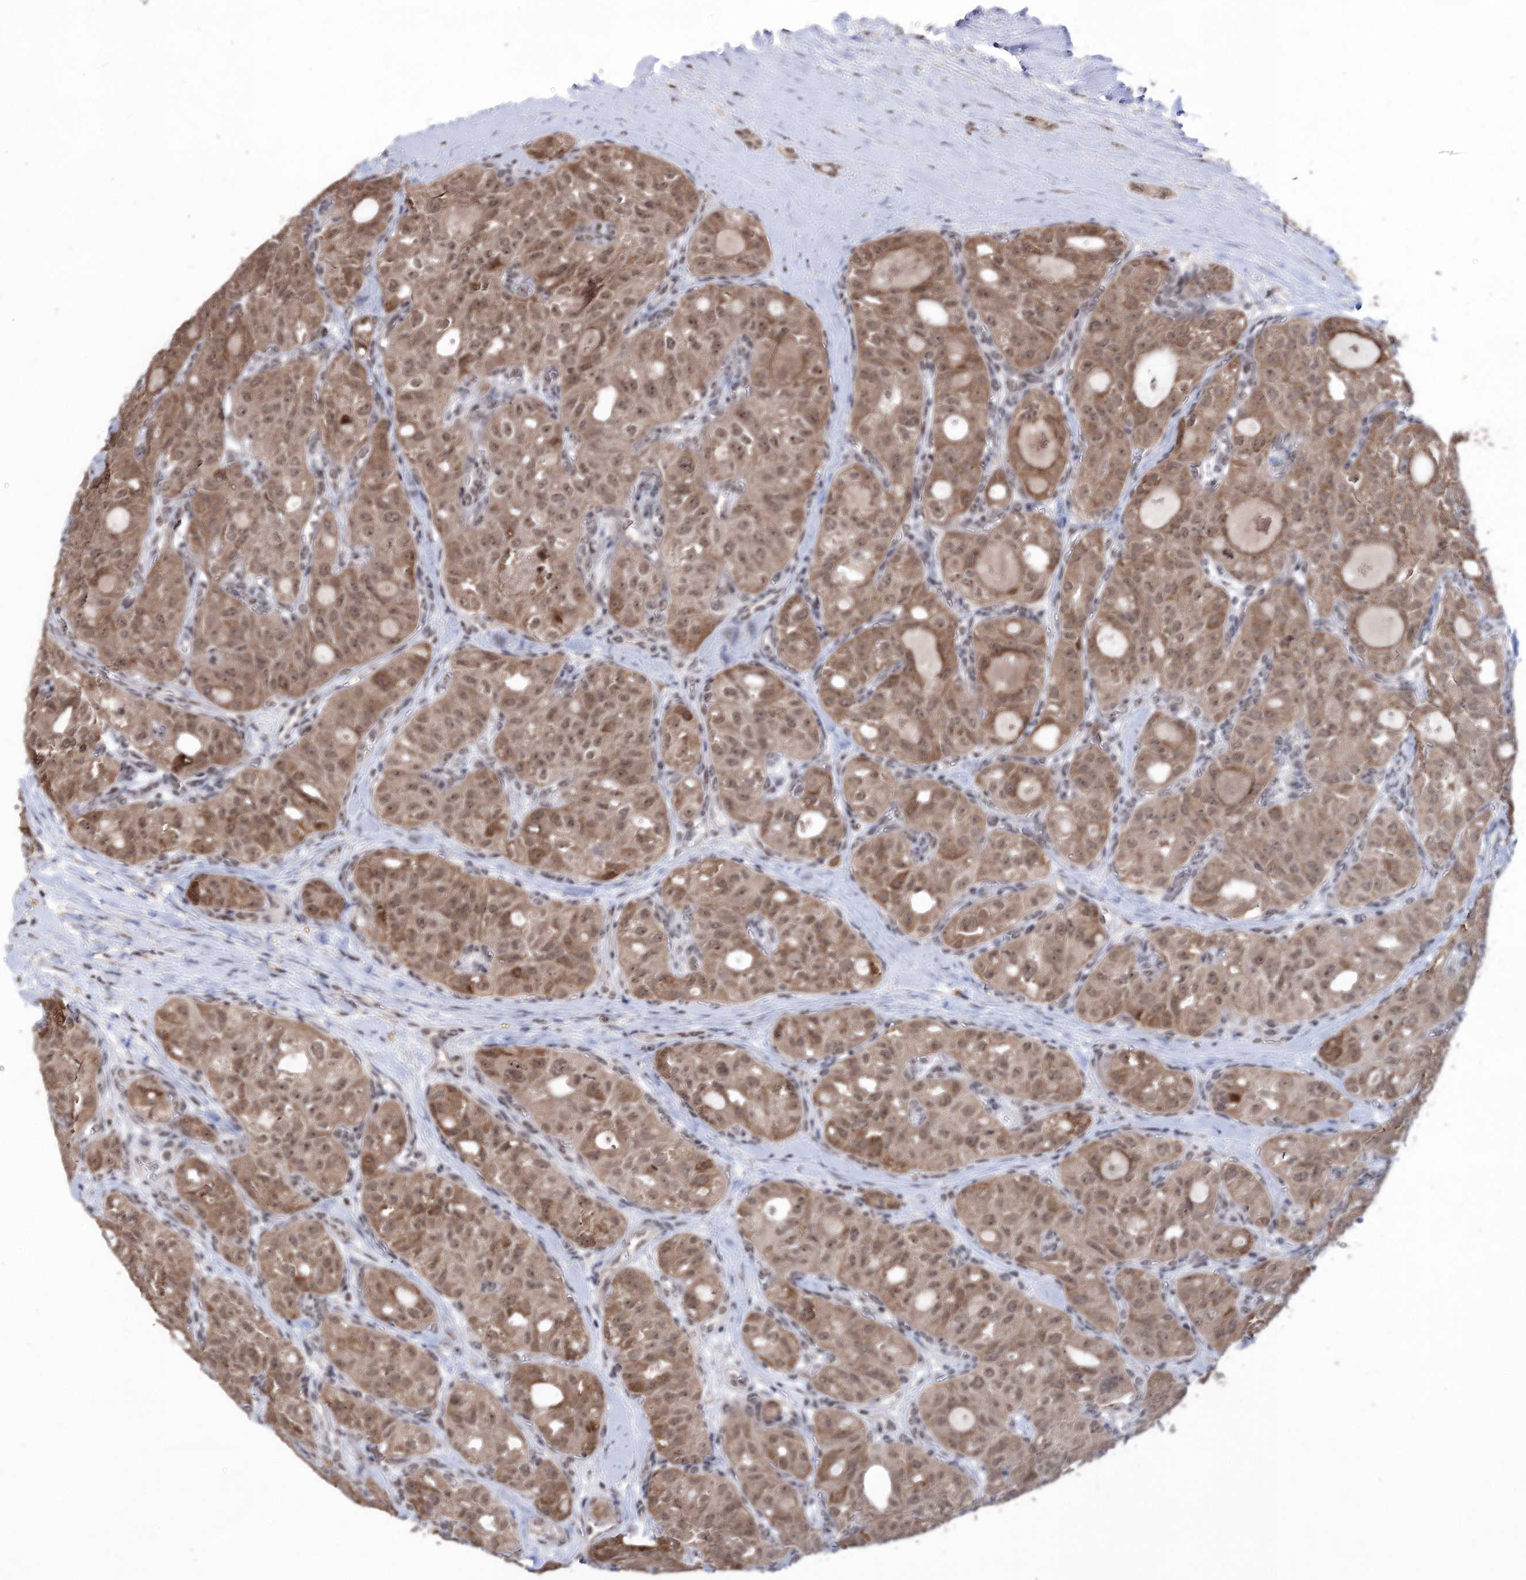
{"staining": {"intensity": "moderate", "quantity": ">75%", "location": "cytoplasmic/membranous,nuclear"}, "tissue": "thyroid cancer", "cell_type": "Tumor cells", "image_type": "cancer", "snomed": [{"axis": "morphology", "description": "Follicular adenoma carcinoma, NOS"}, {"axis": "topography", "description": "Thyroid gland"}], "caption": "Approximately >75% of tumor cells in thyroid cancer exhibit moderate cytoplasmic/membranous and nuclear protein positivity as visualized by brown immunohistochemical staining.", "gene": "VGLL4", "patient": {"sex": "male", "age": 75}}